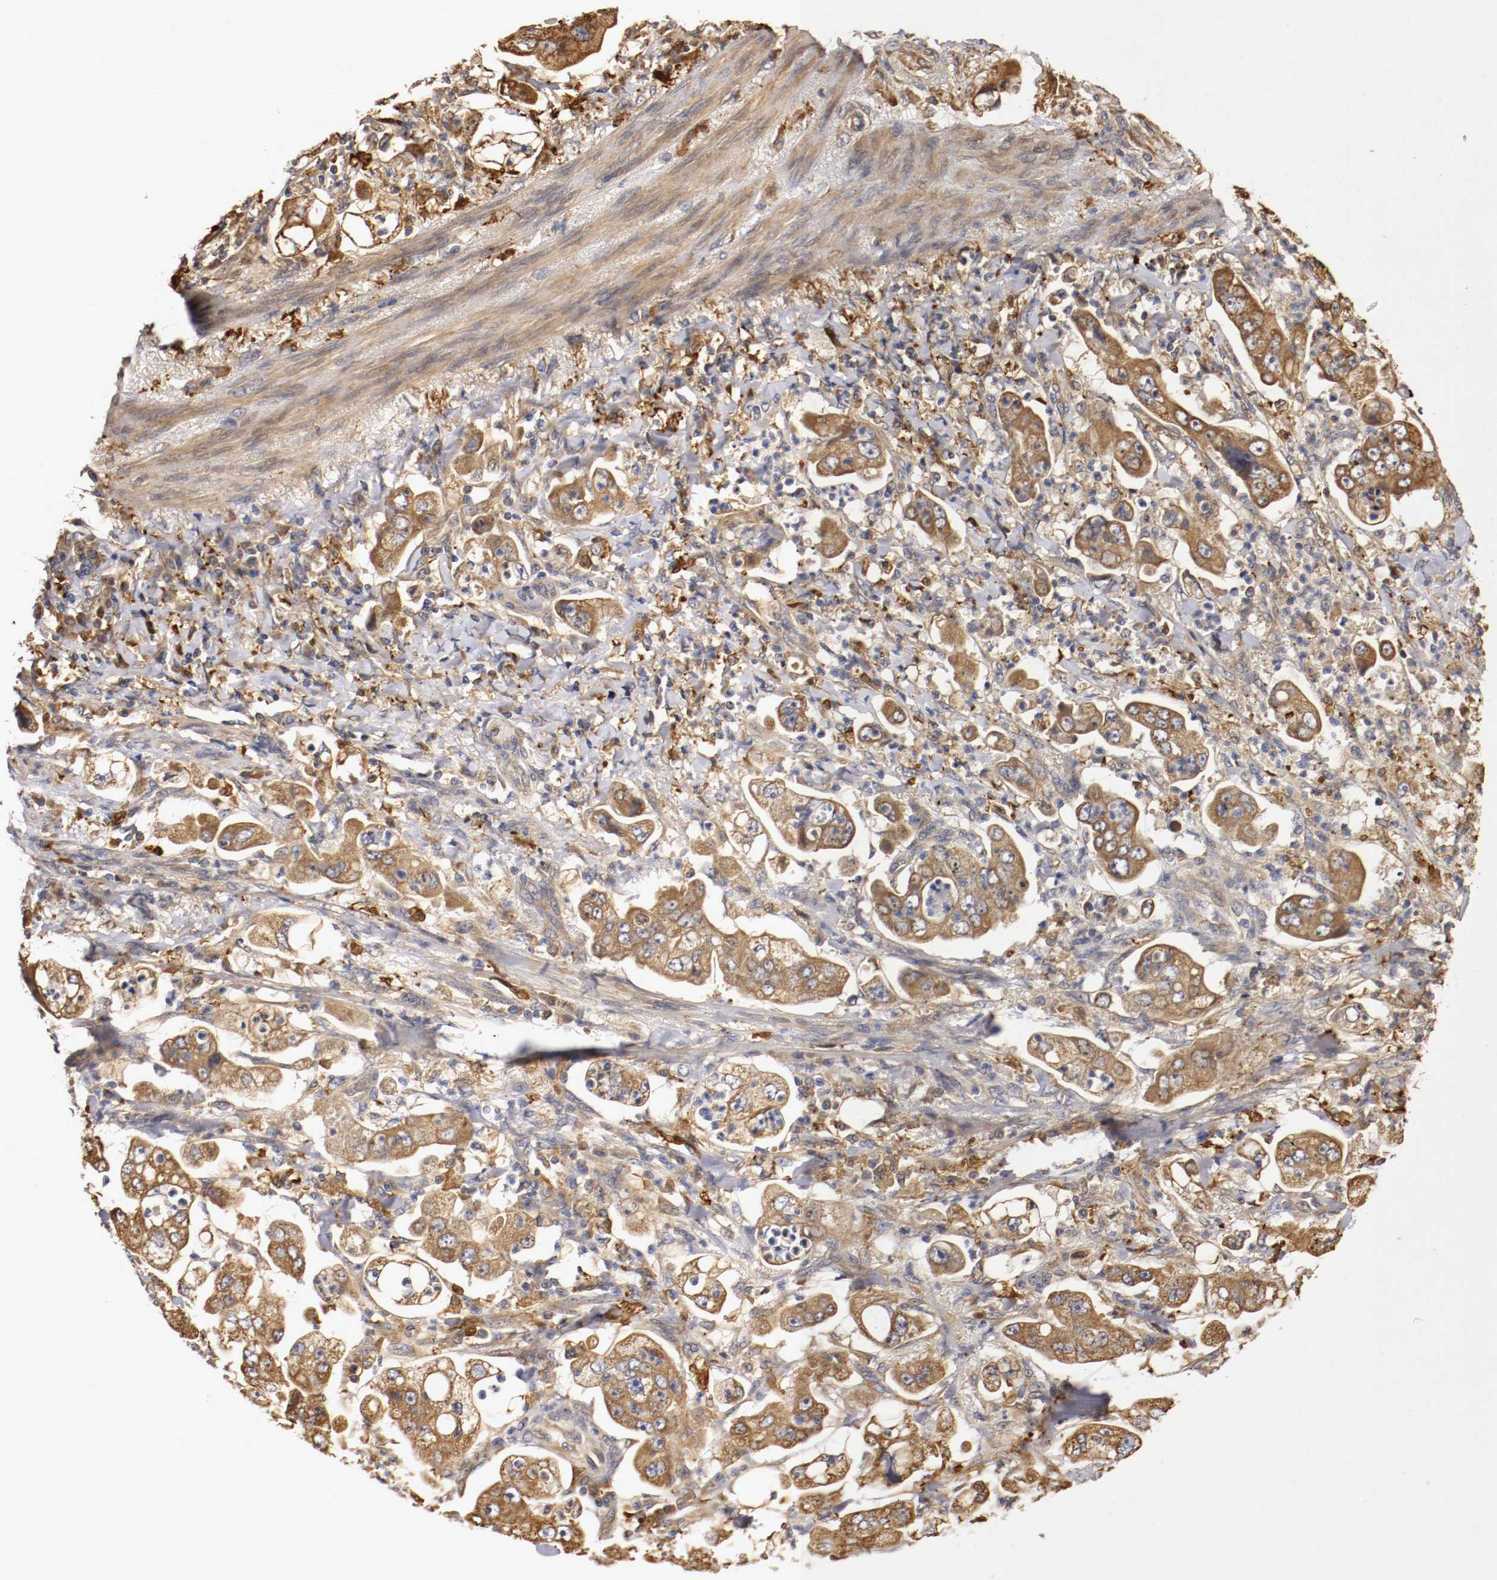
{"staining": {"intensity": "strong", "quantity": ">75%", "location": "cytoplasmic/membranous"}, "tissue": "stomach cancer", "cell_type": "Tumor cells", "image_type": "cancer", "snomed": [{"axis": "morphology", "description": "Adenocarcinoma, NOS"}, {"axis": "topography", "description": "Stomach"}], "caption": "Human stomach adenocarcinoma stained with a protein marker exhibits strong staining in tumor cells.", "gene": "VEZT", "patient": {"sex": "male", "age": 62}}